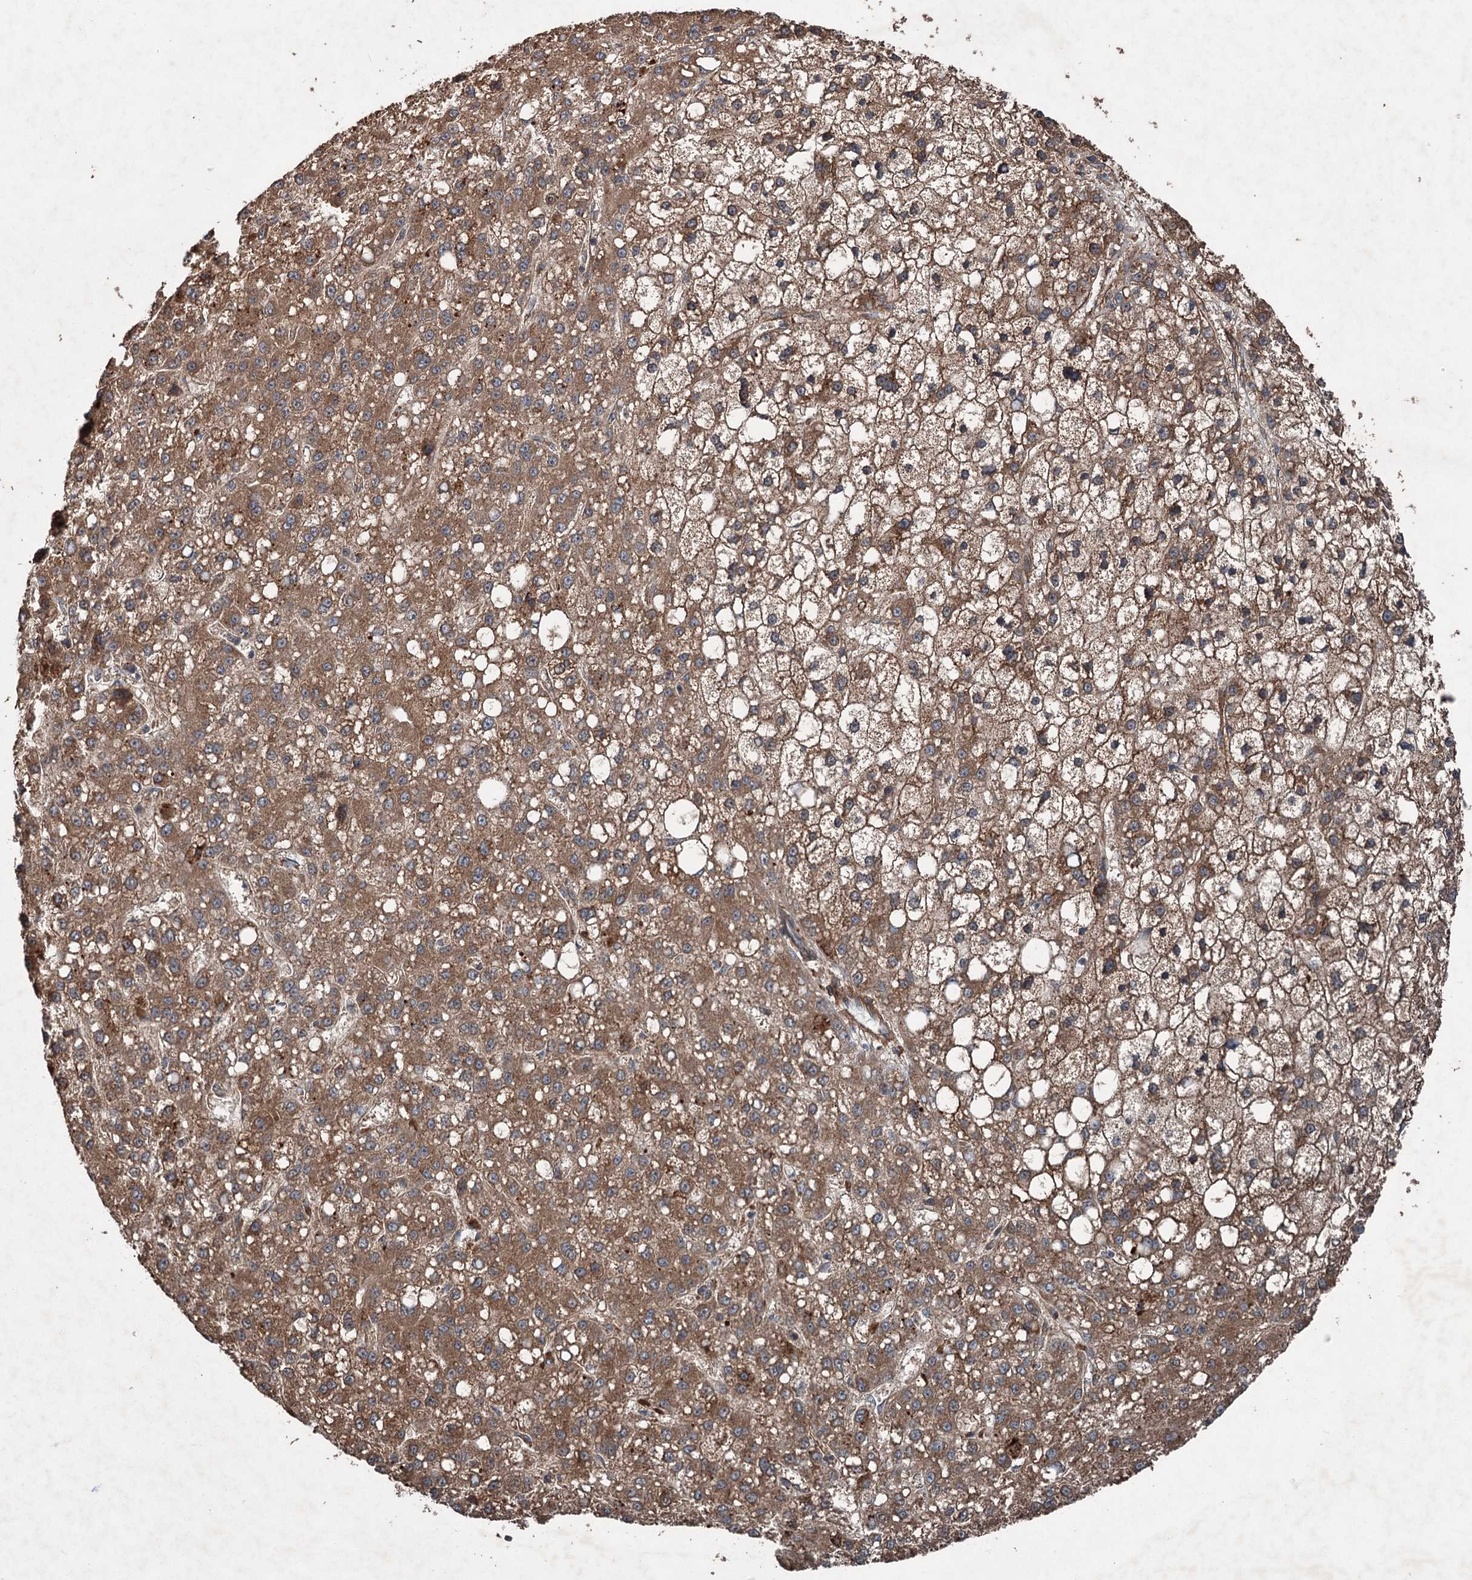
{"staining": {"intensity": "moderate", "quantity": ">75%", "location": "cytoplasmic/membranous"}, "tissue": "liver cancer", "cell_type": "Tumor cells", "image_type": "cancer", "snomed": [{"axis": "morphology", "description": "Carcinoma, Hepatocellular, NOS"}, {"axis": "topography", "description": "Liver"}], "caption": "Immunohistochemistry (IHC) histopathology image of neoplastic tissue: human hepatocellular carcinoma (liver) stained using immunohistochemistry displays medium levels of moderate protein expression localized specifically in the cytoplasmic/membranous of tumor cells, appearing as a cytoplasmic/membranous brown color.", "gene": "RNF214", "patient": {"sex": "male", "age": 67}}